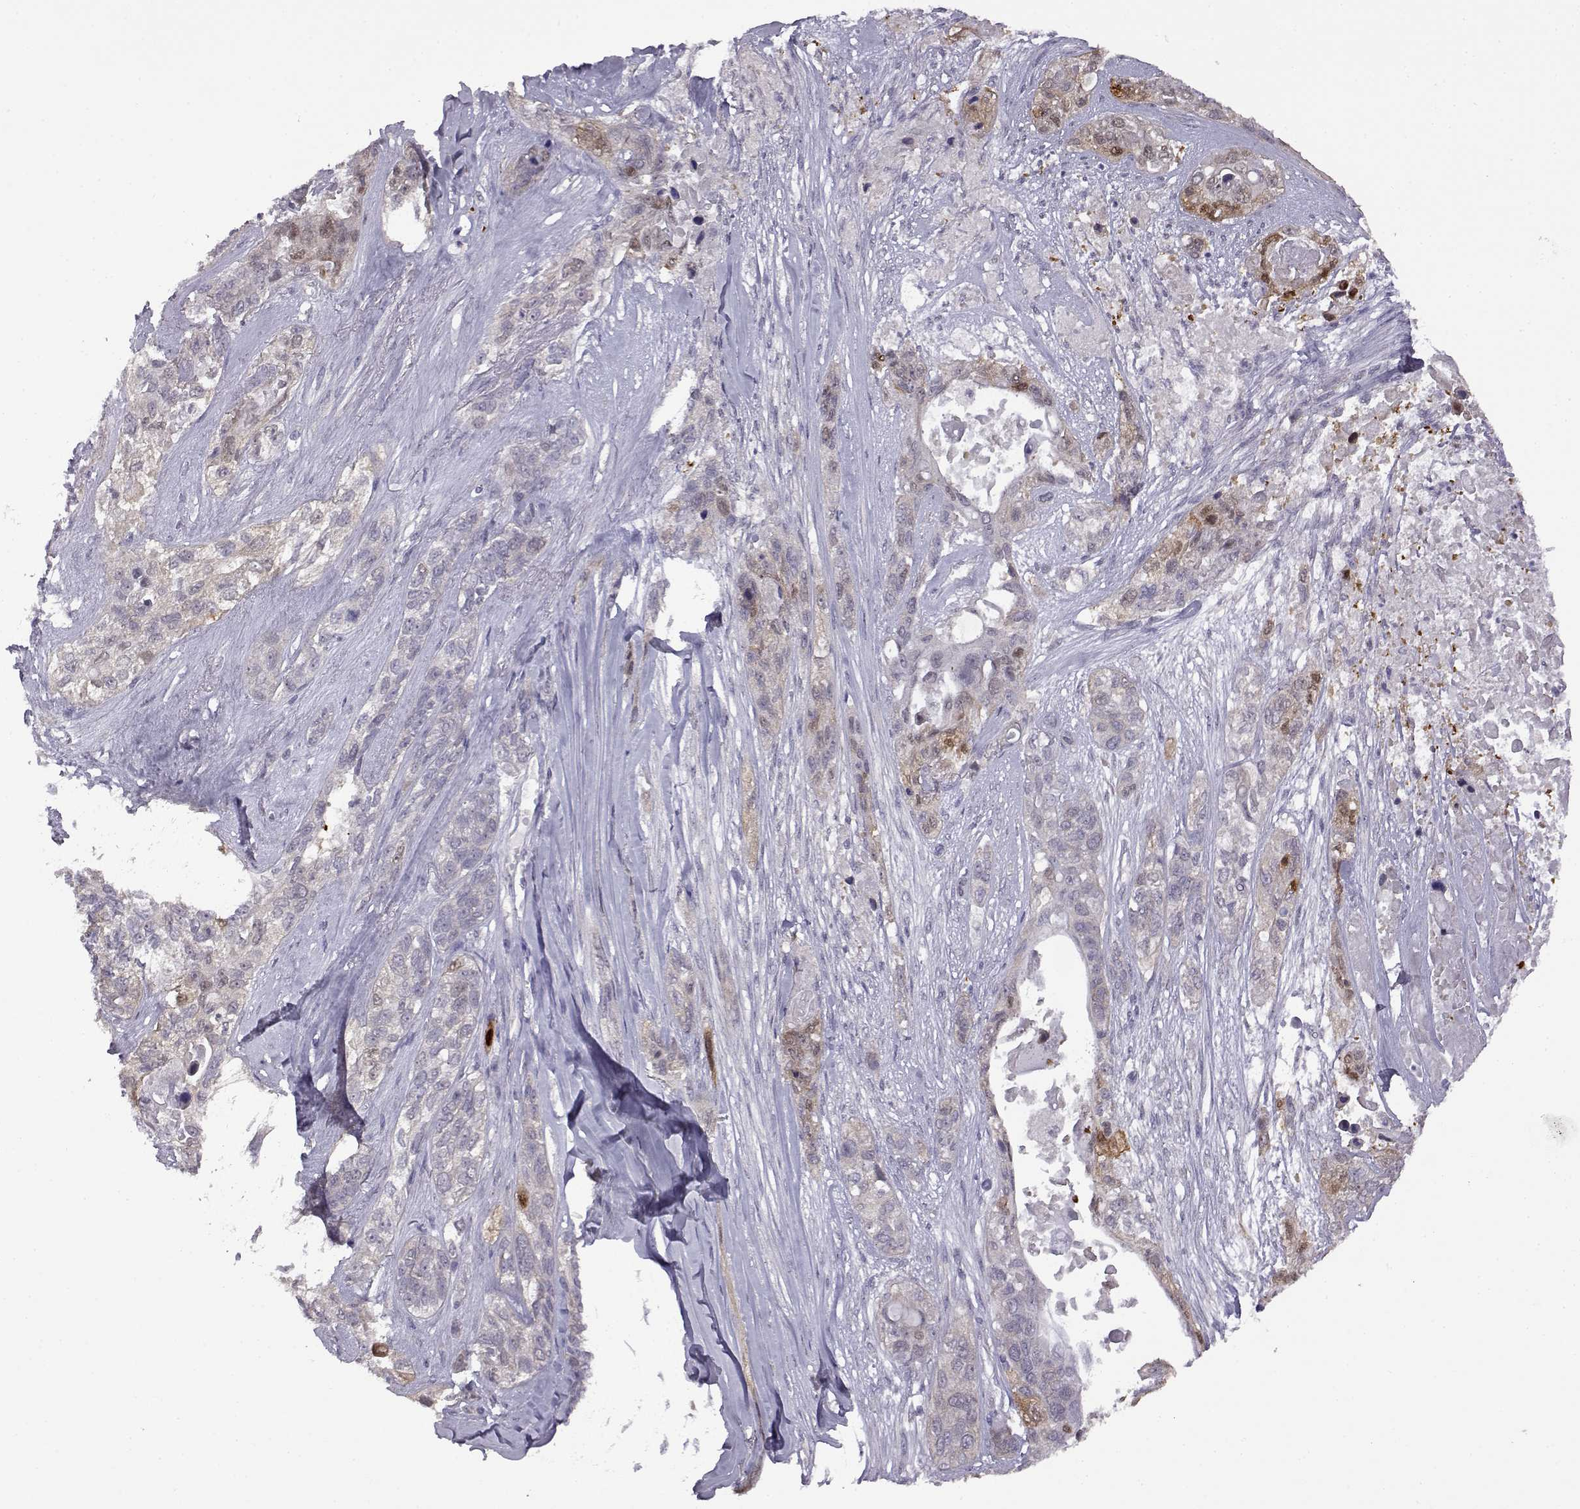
{"staining": {"intensity": "negative", "quantity": "none", "location": "none"}, "tissue": "lung cancer", "cell_type": "Tumor cells", "image_type": "cancer", "snomed": [{"axis": "morphology", "description": "Squamous cell carcinoma, NOS"}, {"axis": "topography", "description": "Lung"}], "caption": "Immunohistochemistry (IHC) image of neoplastic tissue: squamous cell carcinoma (lung) stained with DAB displays no significant protein expression in tumor cells.", "gene": "VGF", "patient": {"sex": "female", "age": 70}}